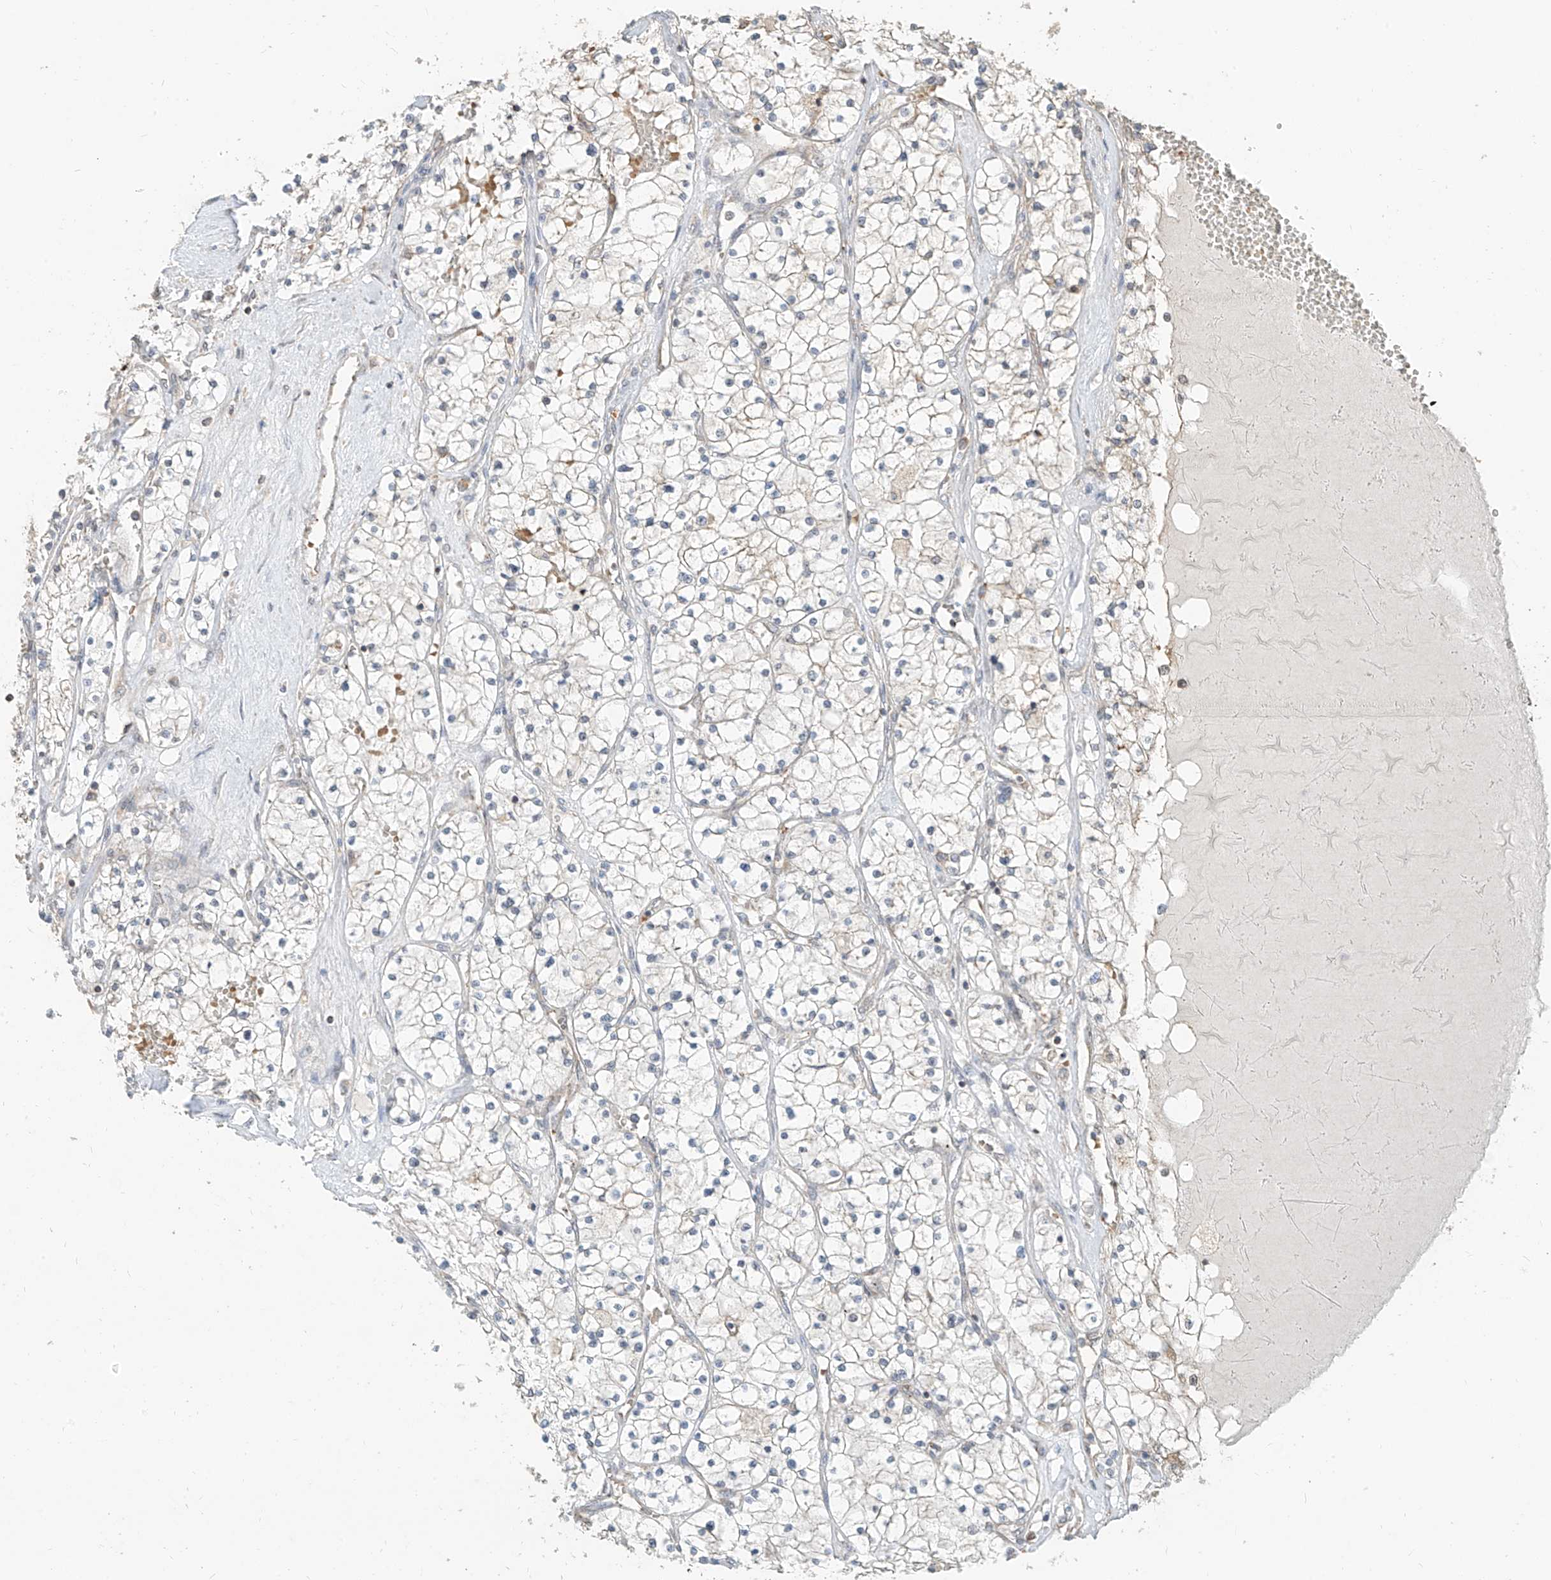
{"staining": {"intensity": "negative", "quantity": "none", "location": "none"}, "tissue": "renal cancer", "cell_type": "Tumor cells", "image_type": "cancer", "snomed": [{"axis": "morphology", "description": "Normal tissue, NOS"}, {"axis": "morphology", "description": "Adenocarcinoma, NOS"}, {"axis": "topography", "description": "Kidney"}], "caption": "Renal cancer was stained to show a protein in brown. There is no significant positivity in tumor cells.", "gene": "ZMYM2", "patient": {"sex": "male", "age": 68}}